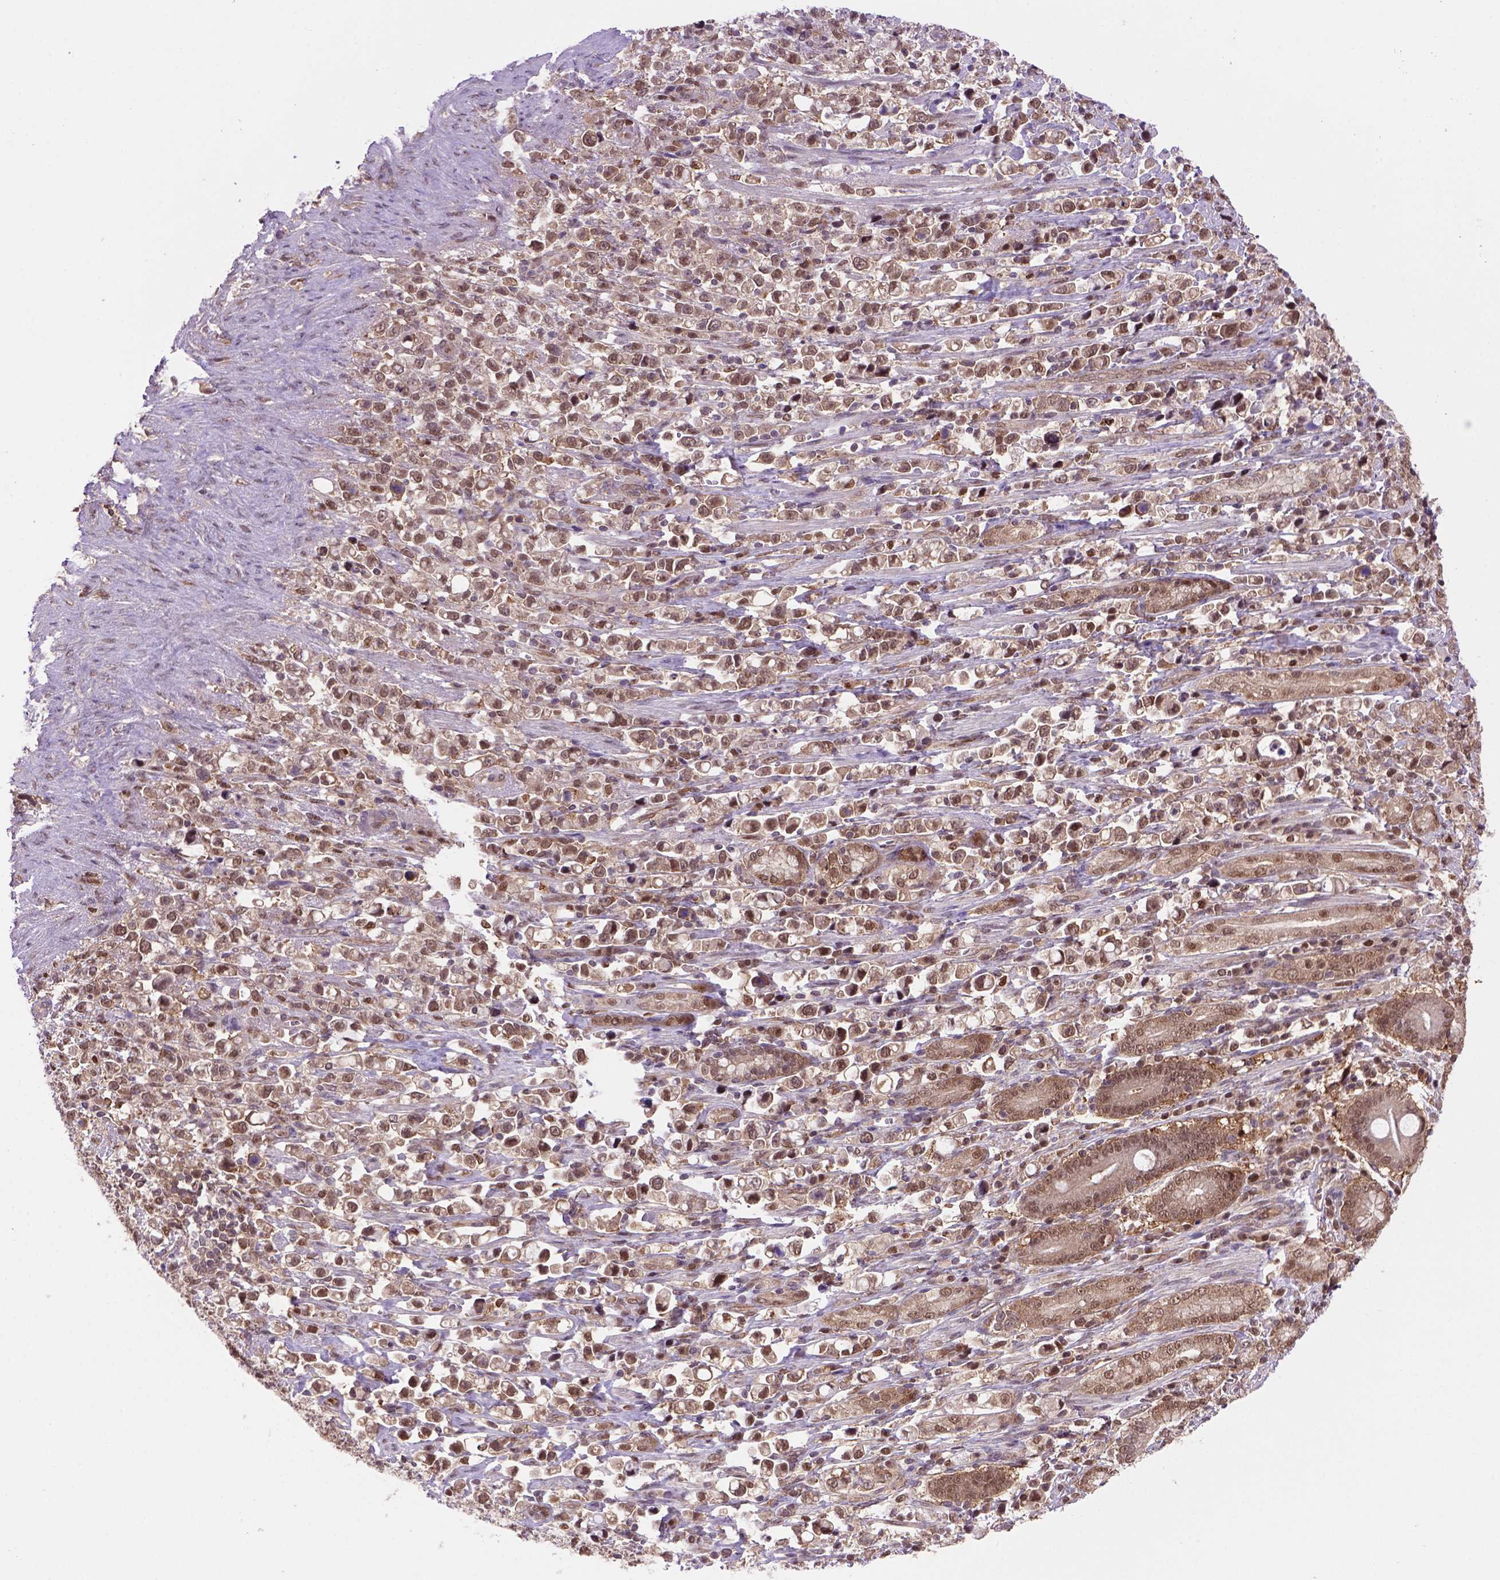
{"staining": {"intensity": "moderate", "quantity": ">75%", "location": "cytoplasmic/membranous,nuclear"}, "tissue": "stomach cancer", "cell_type": "Tumor cells", "image_type": "cancer", "snomed": [{"axis": "morphology", "description": "Adenocarcinoma, NOS"}, {"axis": "topography", "description": "Stomach"}], "caption": "Stomach cancer (adenocarcinoma) was stained to show a protein in brown. There is medium levels of moderate cytoplasmic/membranous and nuclear positivity in about >75% of tumor cells.", "gene": "PSMC2", "patient": {"sex": "male", "age": 63}}